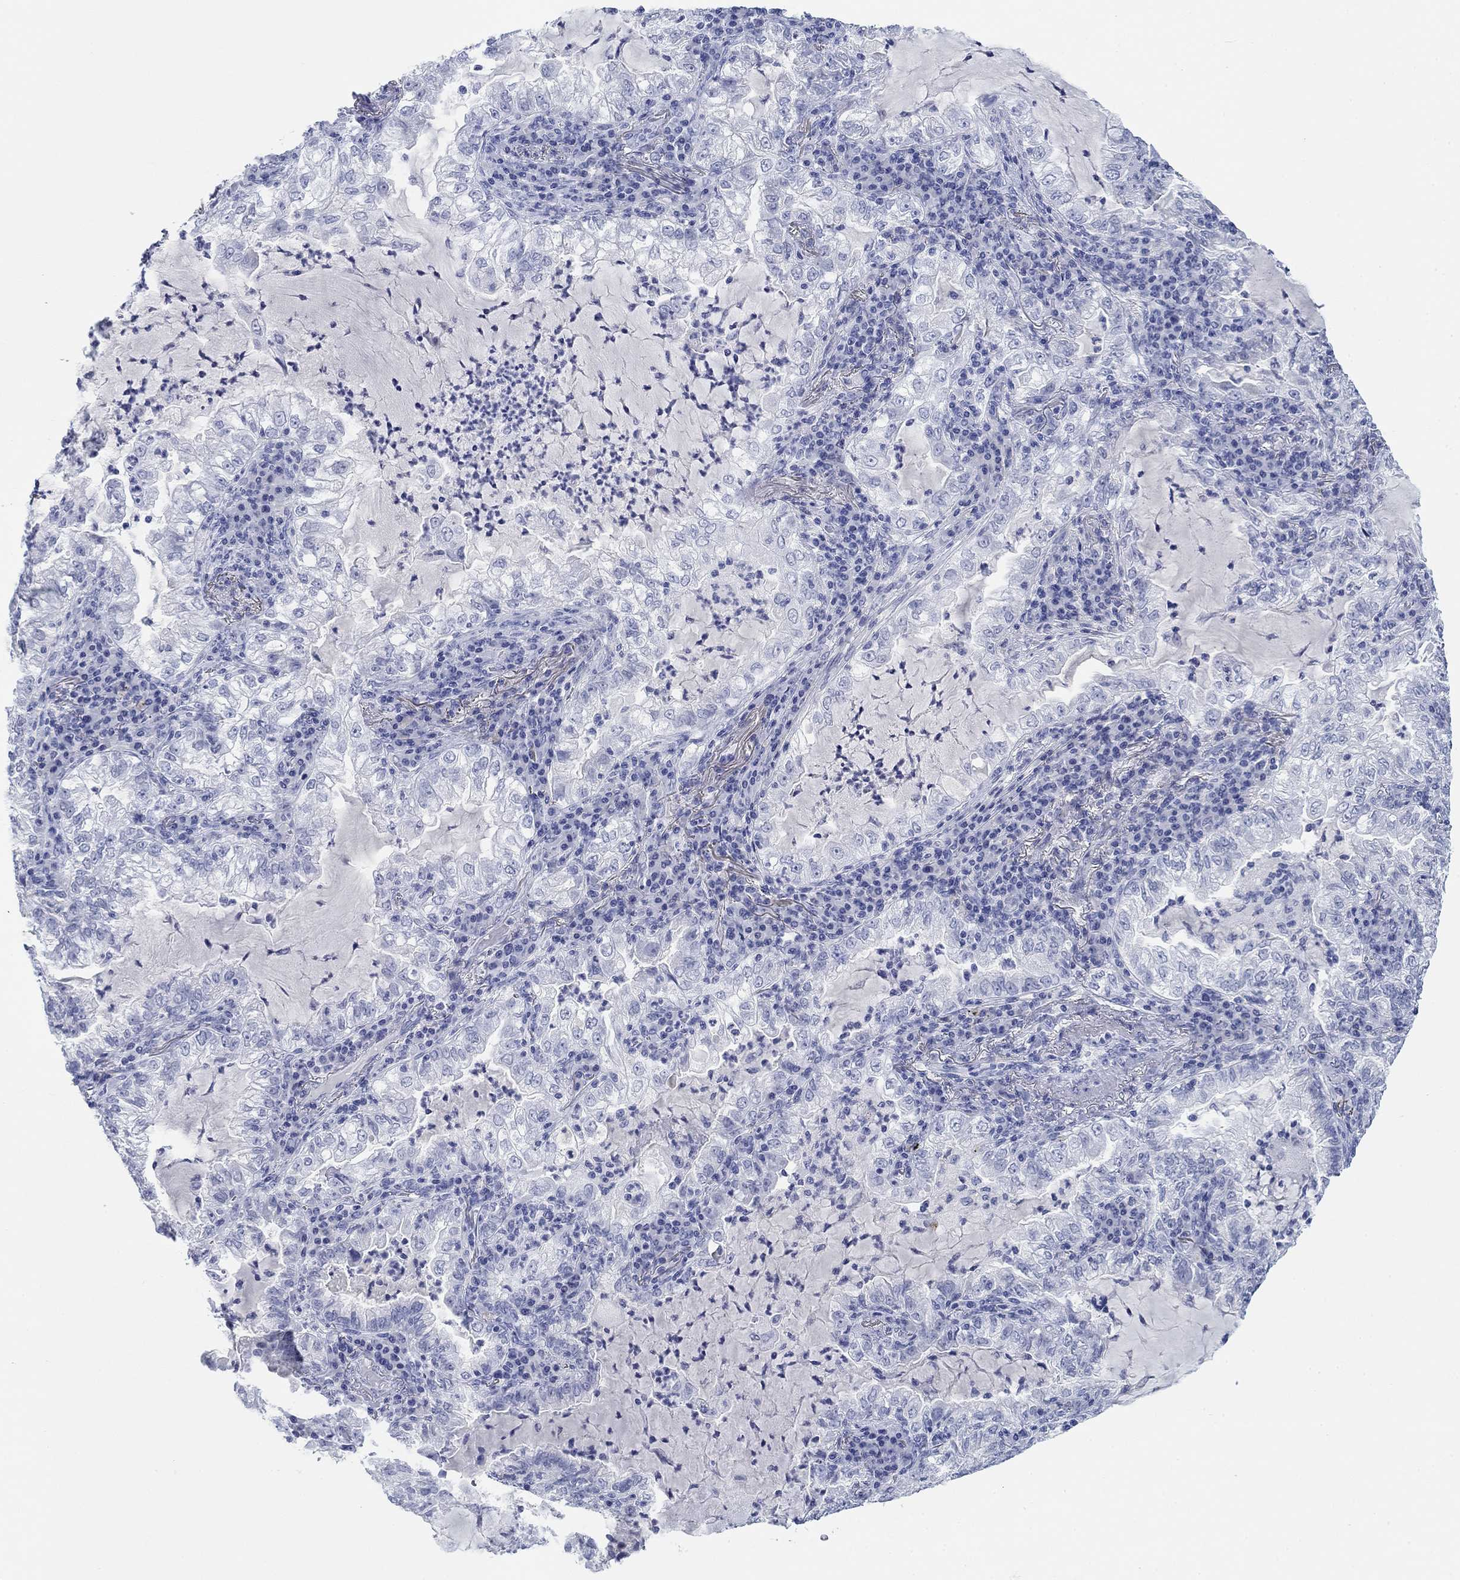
{"staining": {"intensity": "negative", "quantity": "none", "location": "none"}, "tissue": "lung cancer", "cell_type": "Tumor cells", "image_type": "cancer", "snomed": [{"axis": "morphology", "description": "Adenocarcinoma, NOS"}, {"axis": "topography", "description": "Lung"}], "caption": "Immunohistochemistry histopathology image of human lung adenocarcinoma stained for a protein (brown), which reveals no expression in tumor cells.", "gene": "PDYN", "patient": {"sex": "female", "age": 73}}